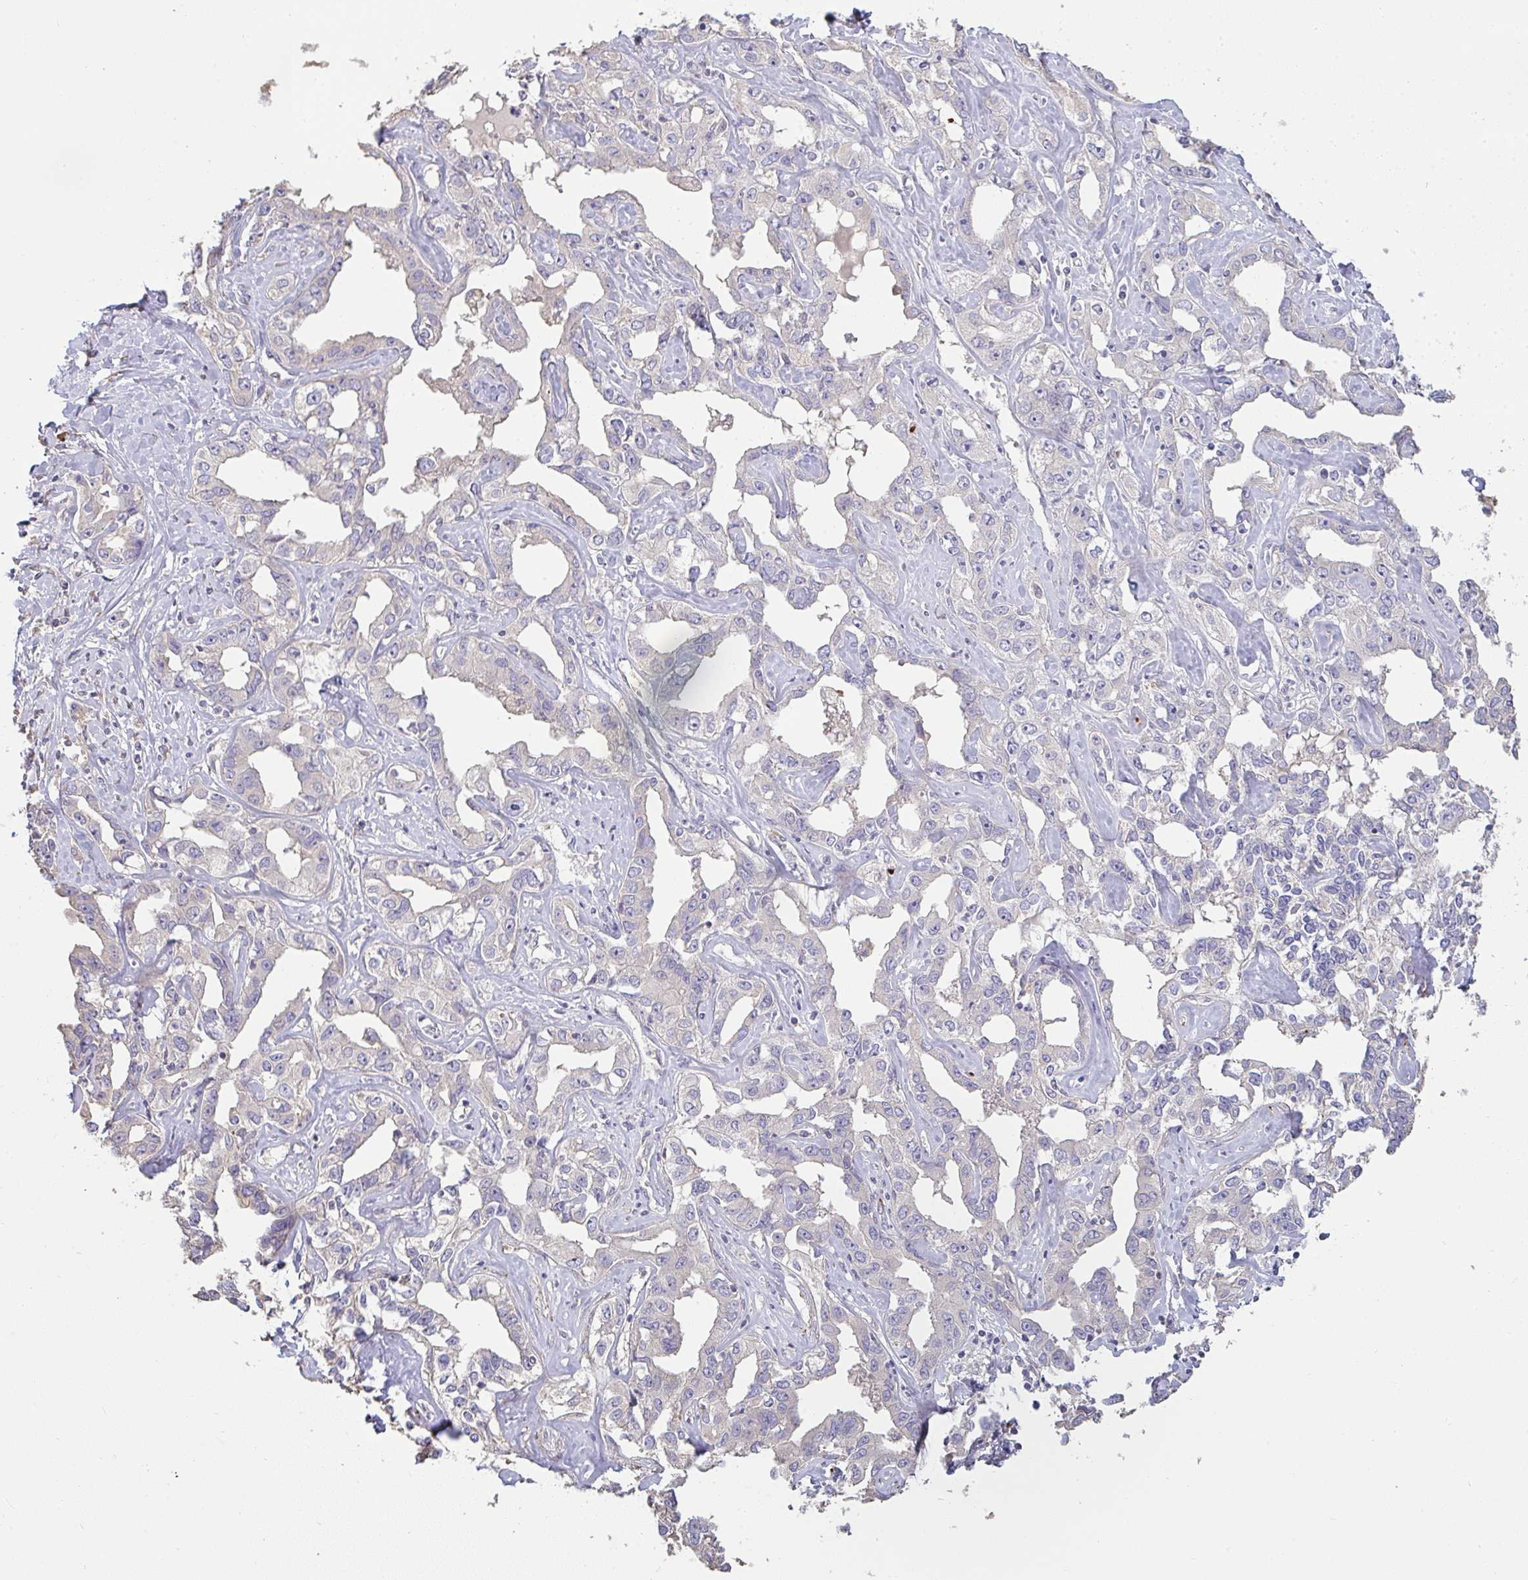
{"staining": {"intensity": "negative", "quantity": "none", "location": "none"}, "tissue": "liver cancer", "cell_type": "Tumor cells", "image_type": "cancer", "snomed": [{"axis": "morphology", "description": "Cholangiocarcinoma"}, {"axis": "topography", "description": "Liver"}], "caption": "An IHC photomicrograph of liver cholangiocarcinoma is shown. There is no staining in tumor cells of liver cholangiocarcinoma.", "gene": "BRINP3", "patient": {"sex": "male", "age": 59}}